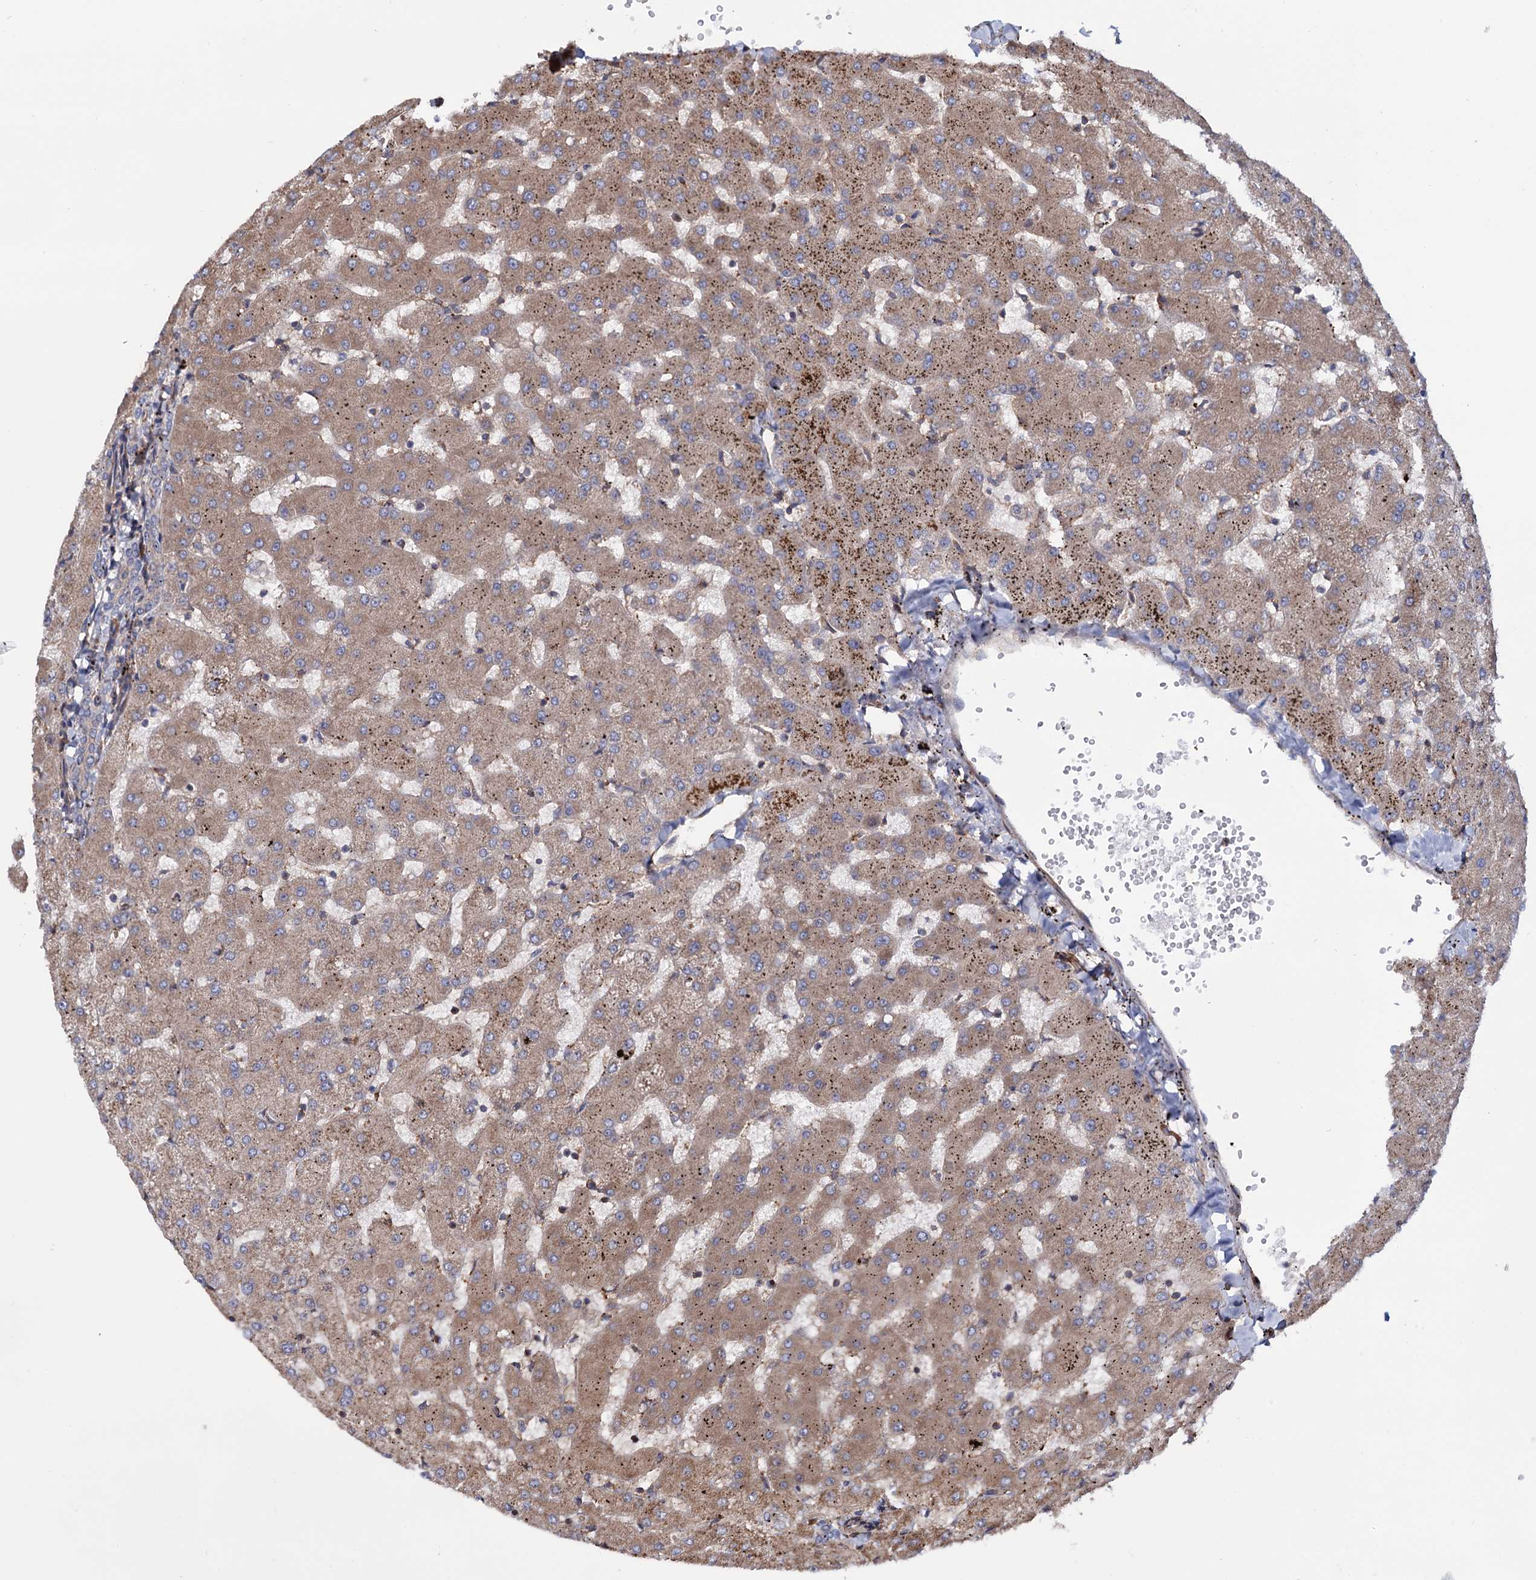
{"staining": {"intensity": "weak", "quantity": "25%-75%", "location": "cytoplasmic/membranous"}, "tissue": "liver", "cell_type": "Cholangiocytes", "image_type": "normal", "snomed": [{"axis": "morphology", "description": "Normal tissue, NOS"}, {"axis": "topography", "description": "Liver"}], "caption": "IHC (DAB) staining of benign human liver reveals weak cytoplasmic/membranous protein staining in approximately 25%-75% of cholangiocytes. The staining is performed using DAB brown chromogen to label protein expression. The nuclei are counter-stained blue using hematoxylin.", "gene": "FERMT2", "patient": {"sex": "female", "age": 63}}